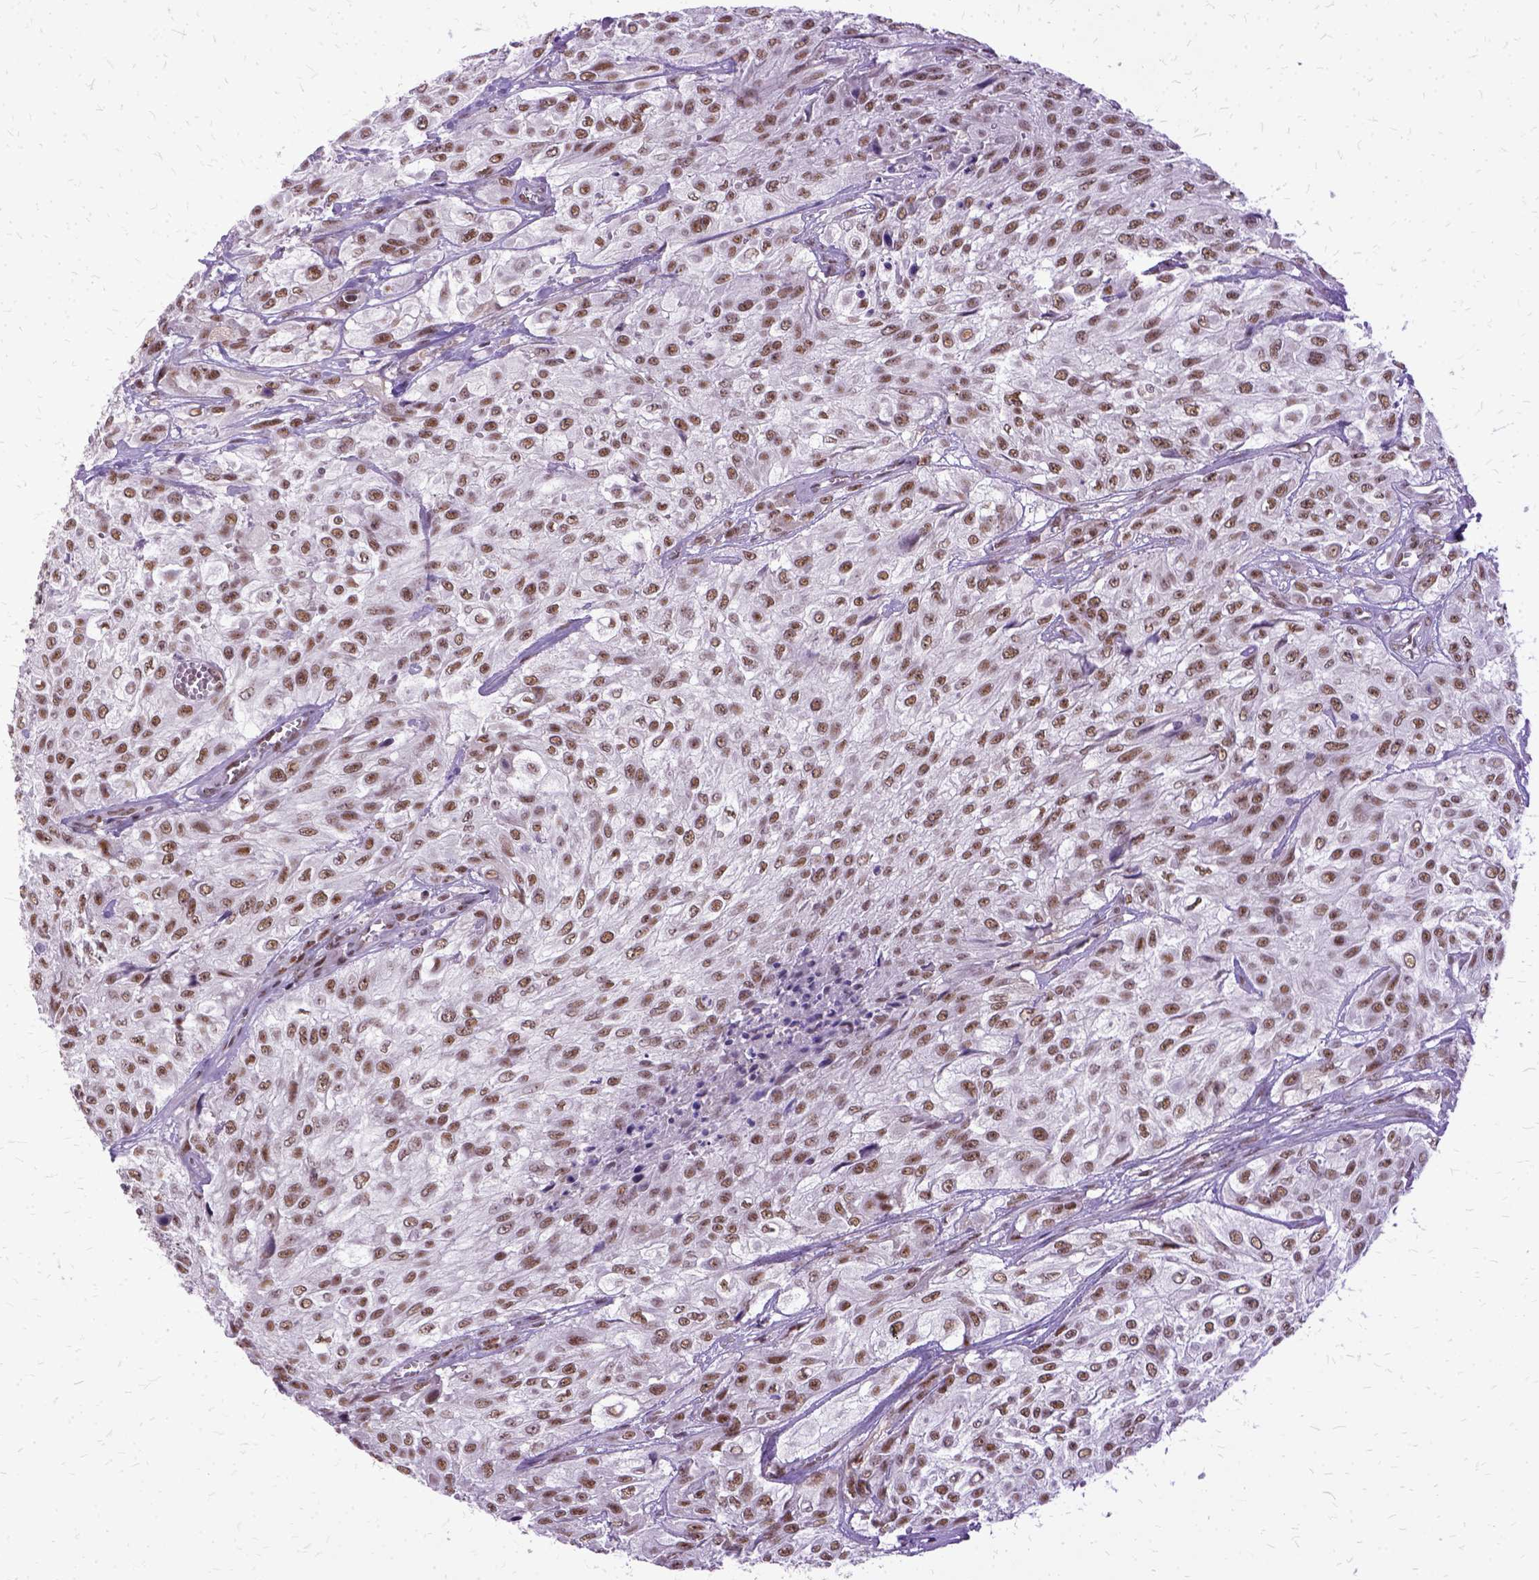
{"staining": {"intensity": "moderate", "quantity": ">75%", "location": "nuclear"}, "tissue": "urothelial cancer", "cell_type": "Tumor cells", "image_type": "cancer", "snomed": [{"axis": "morphology", "description": "Urothelial carcinoma, High grade"}, {"axis": "topography", "description": "Urinary bladder"}], "caption": "A brown stain shows moderate nuclear expression of a protein in human urothelial carcinoma (high-grade) tumor cells.", "gene": "SETD1A", "patient": {"sex": "male", "age": 57}}